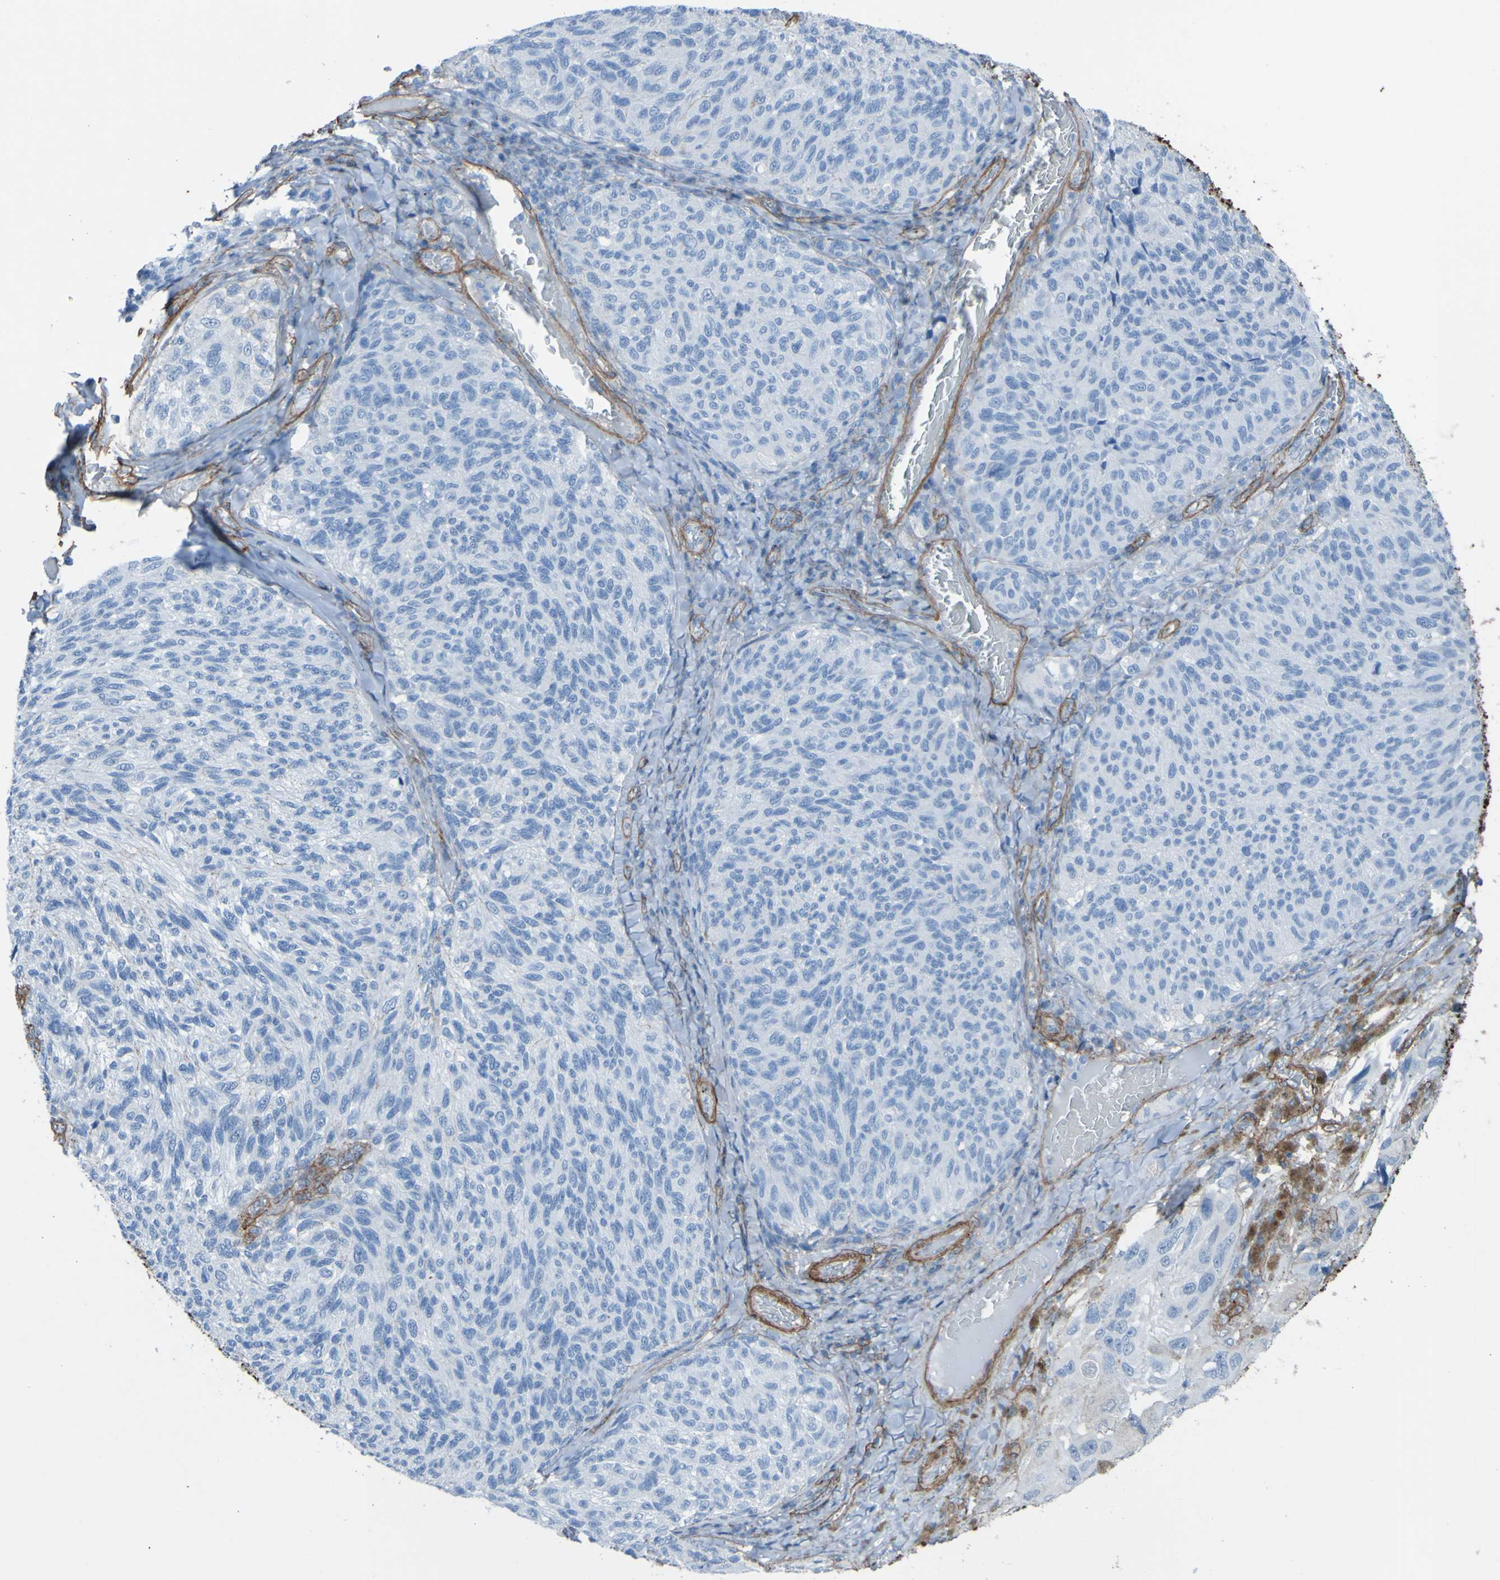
{"staining": {"intensity": "negative", "quantity": "none", "location": "none"}, "tissue": "melanoma", "cell_type": "Tumor cells", "image_type": "cancer", "snomed": [{"axis": "morphology", "description": "Malignant melanoma, NOS"}, {"axis": "topography", "description": "Skin"}], "caption": "The image shows no significant expression in tumor cells of melanoma. The staining was performed using DAB (3,3'-diaminobenzidine) to visualize the protein expression in brown, while the nuclei were stained in blue with hematoxylin (Magnification: 20x).", "gene": "COL4A2", "patient": {"sex": "female", "age": 73}}